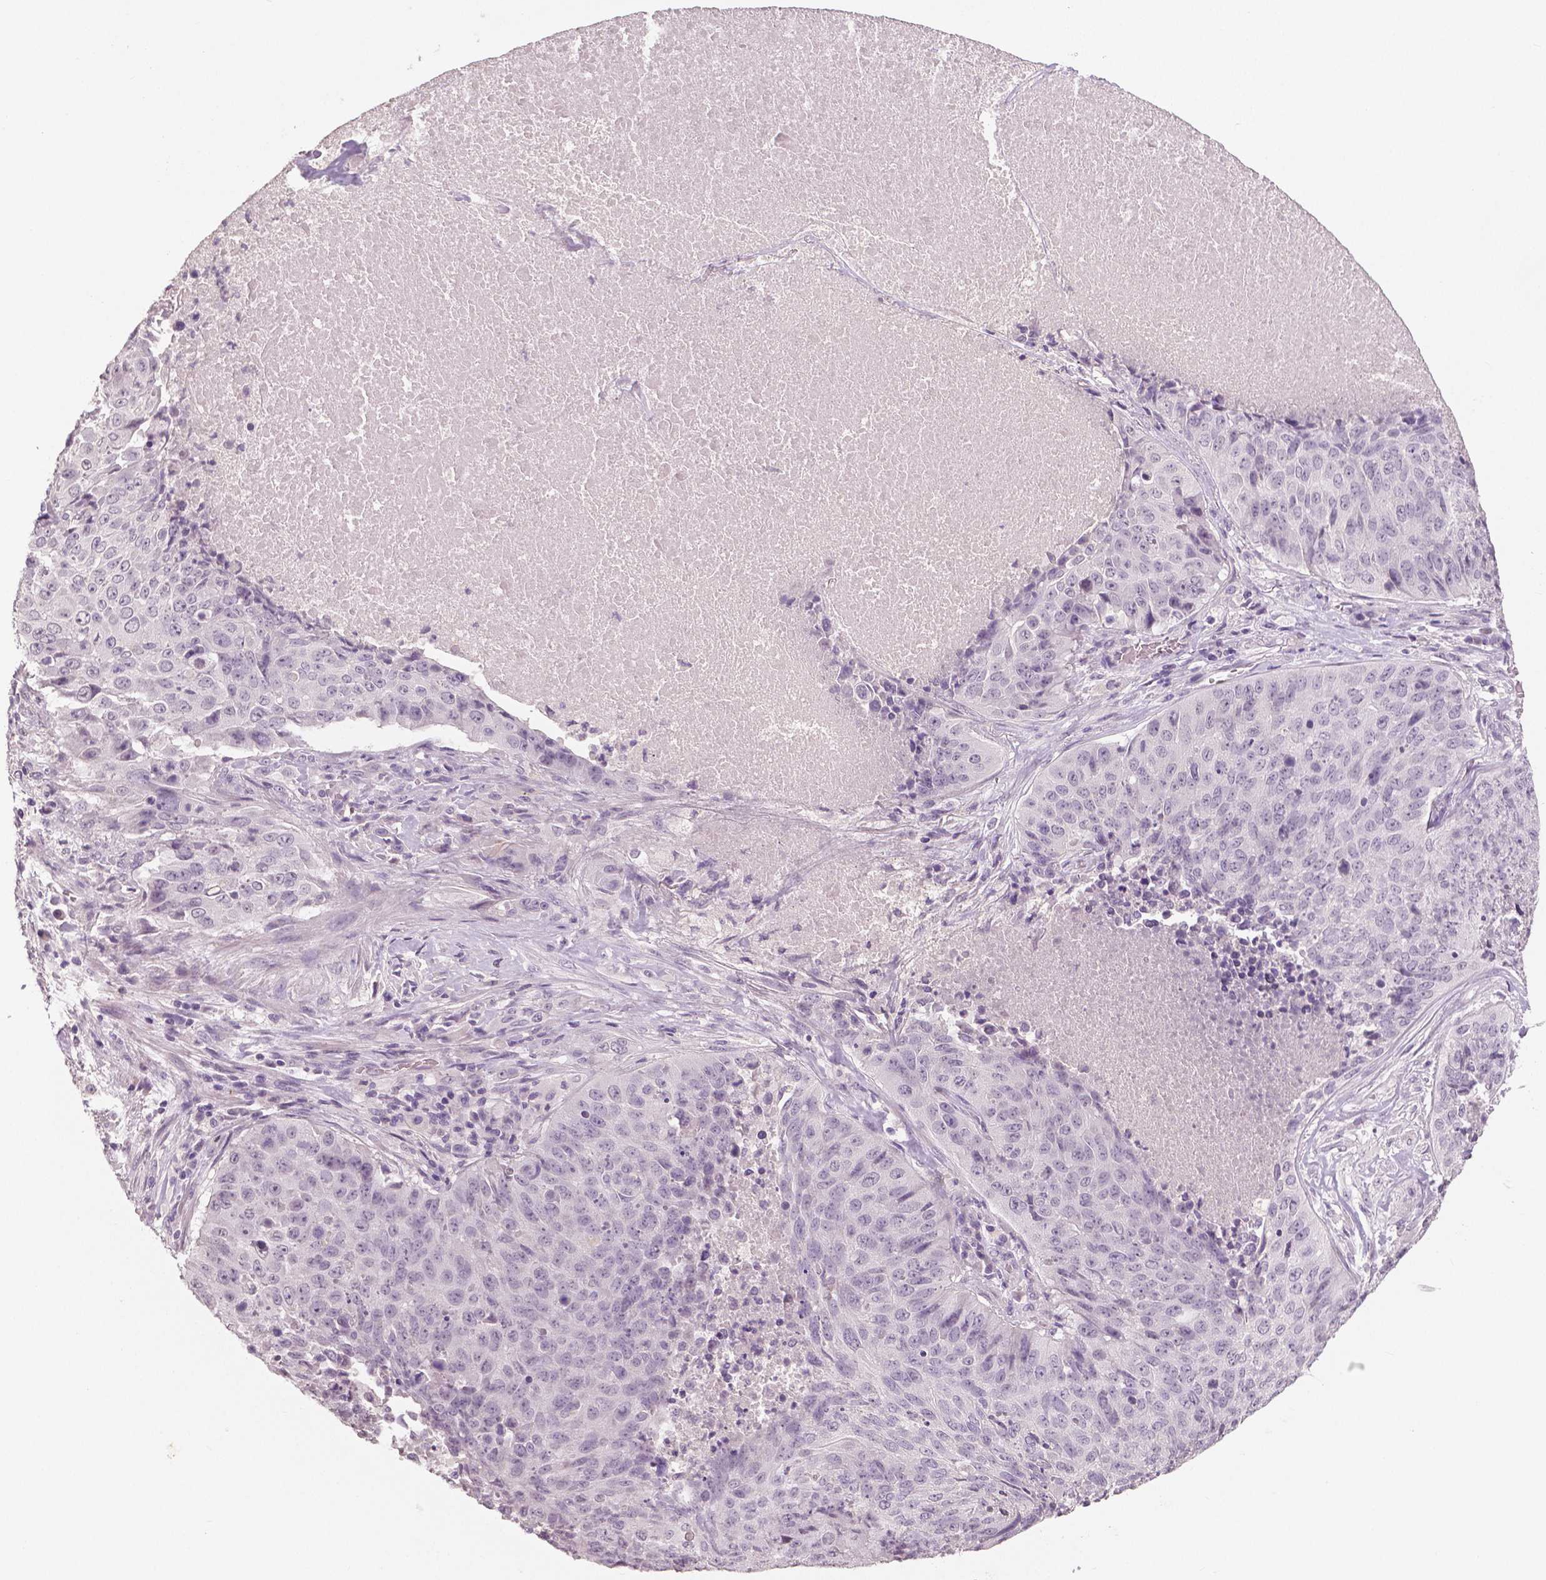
{"staining": {"intensity": "negative", "quantity": "none", "location": "none"}, "tissue": "lung cancer", "cell_type": "Tumor cells", "image_type": "cancer", "snomed": [{"axis": "morphology", "description": "Normal tissue, NOS"}, {"axis": "morphology", "description": "Squamous cell carcinoma, NOS"}, {"axis": "topography", "description": "Bronchus"}, {"axis": "topography", "description": "Lung"}], "caption": "DAB (3,3'-diaminobenzidine) immunohistochemical staining of human lung cancer demonstrates no significant positivity in tumor cells.", "gene": "NECAB1", "patient": {"sex": "male", "age": 64}}